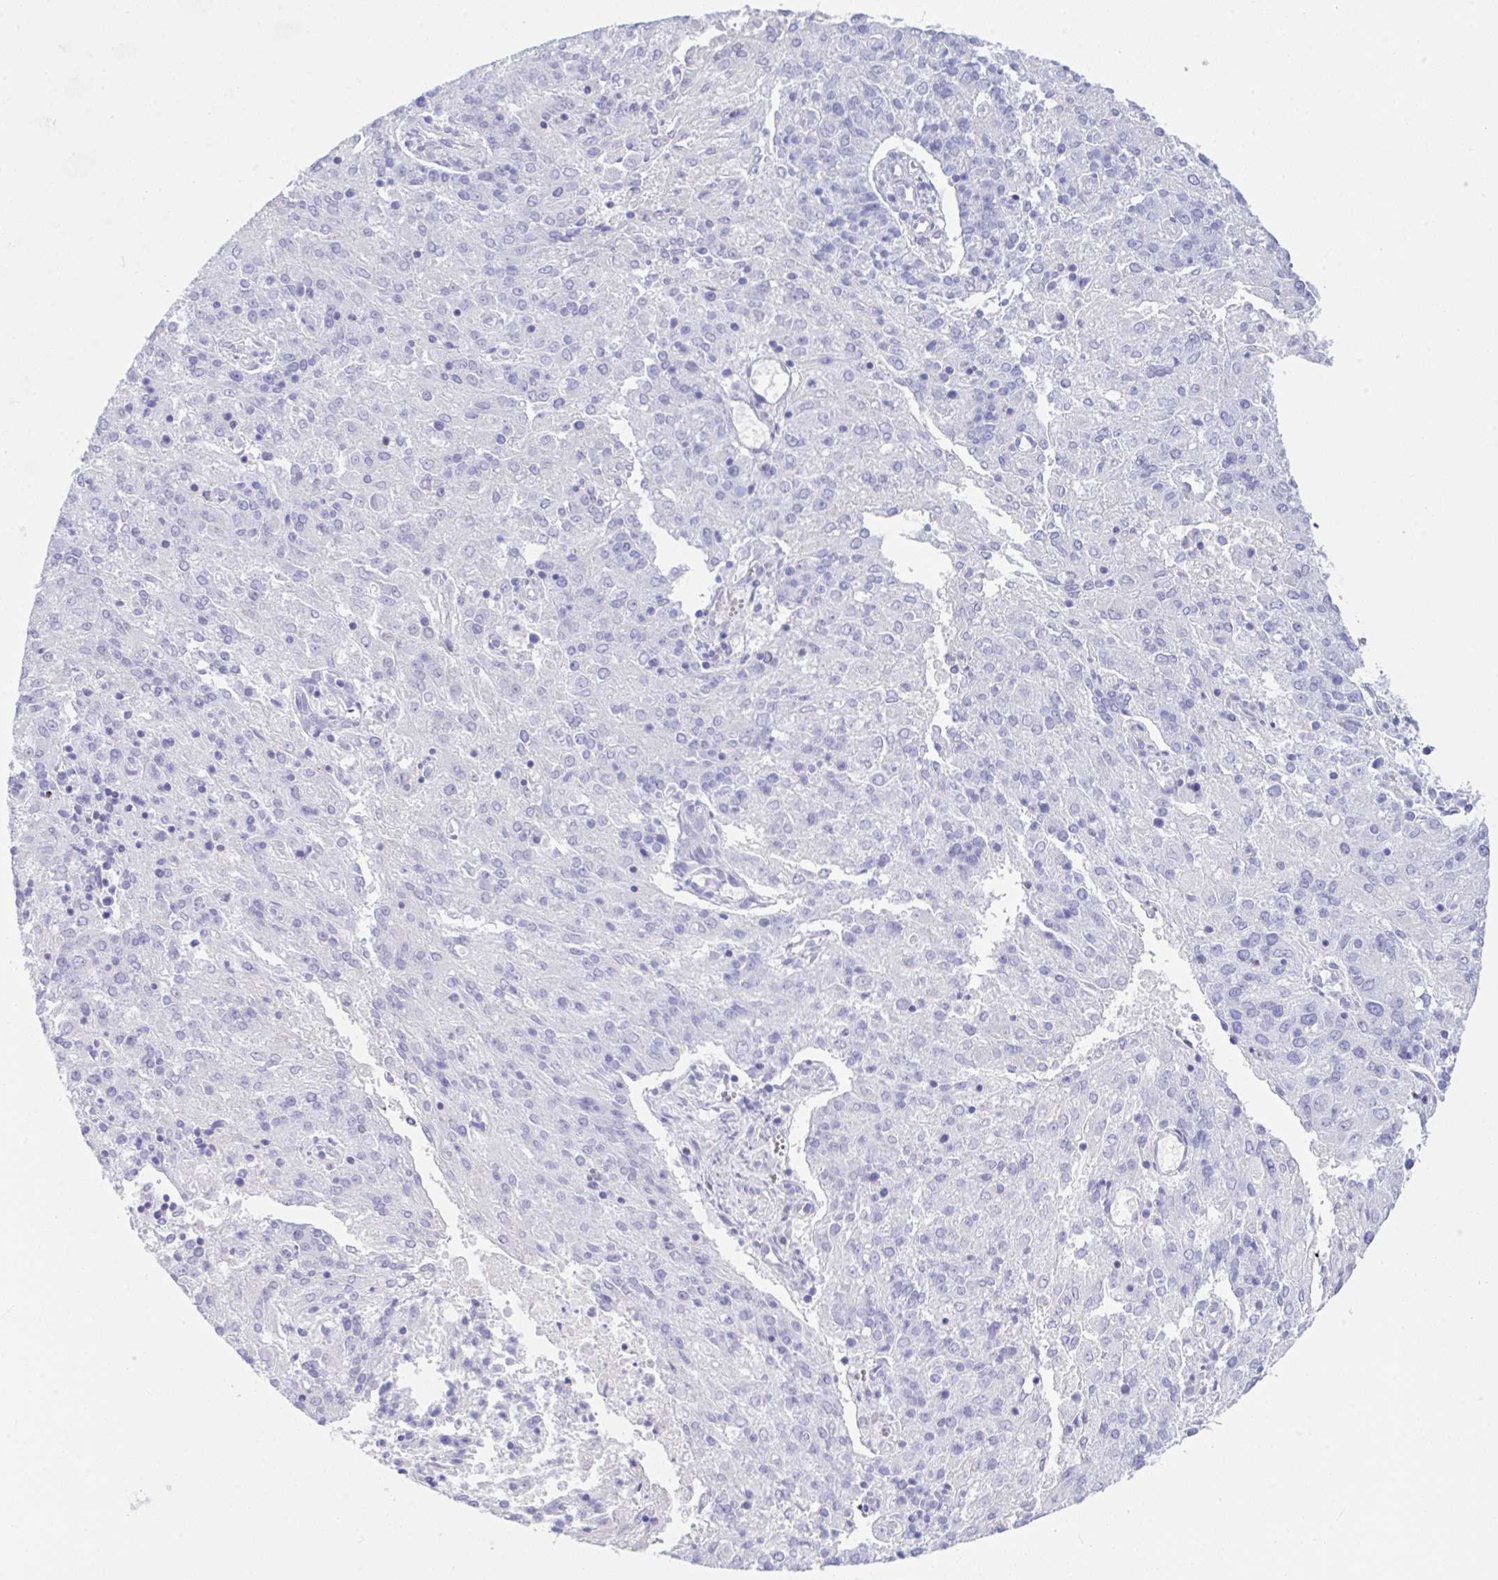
{"staining": {"intensity": "negative", "quantity": "none", "location": "none"}, "tissue": "endometrial cancer", "cell_type": "Tumor cells", "image_type": "cancer", "snomed": [{"axis": "morphology", "description": "Adenocarcinoma, NOS"}, {"axis": "topography", "description": "Endometrium"}], "caption": "There is no significant positivity in tumor cells of endometrial adenocarcinoma.", "gene": "NDUFAF8", "patient": {"sex": "female", "age": 82}}